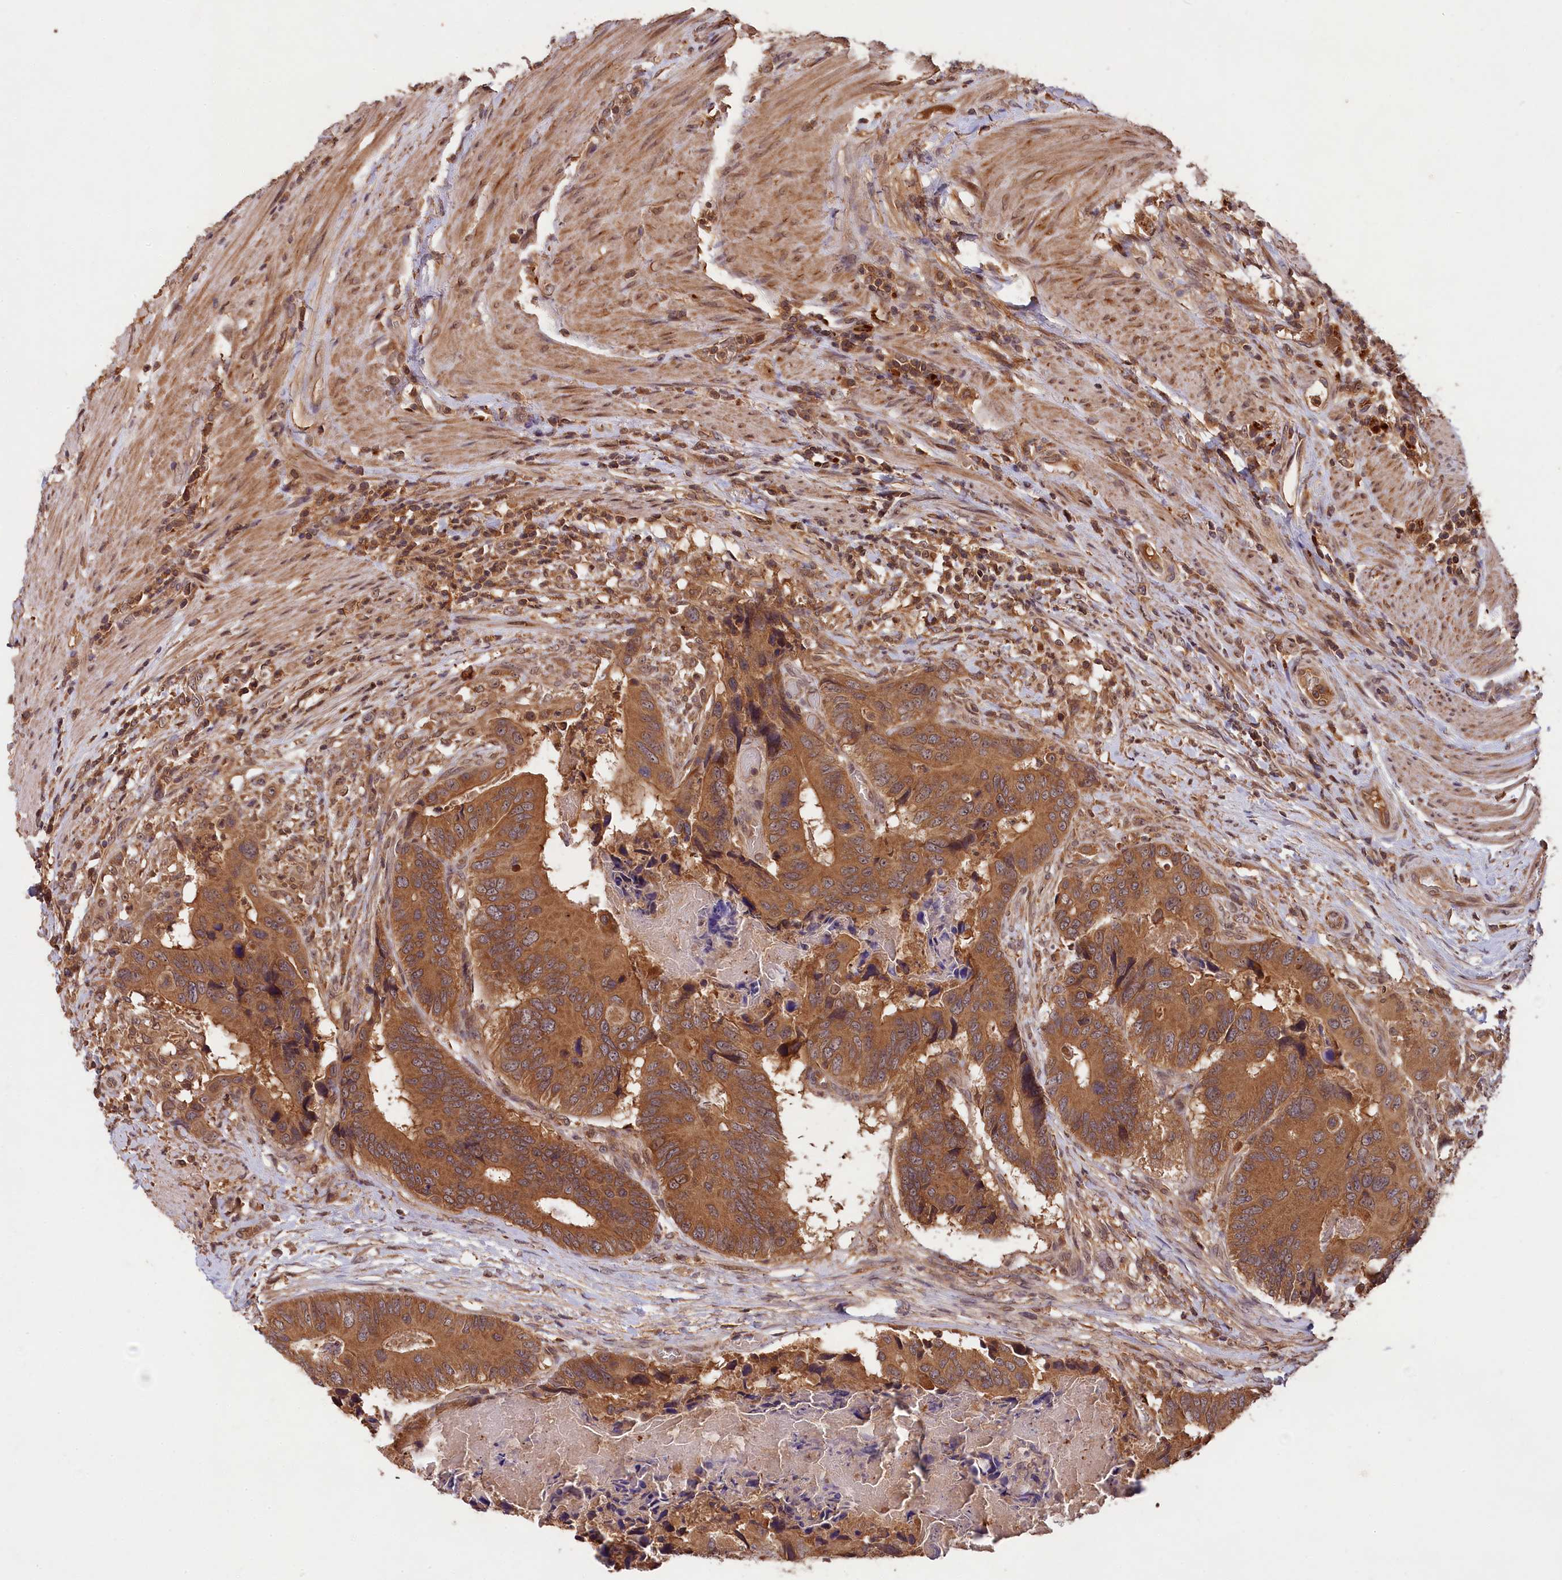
{"staining": {"intensity": "moderate", "quantity": ">75%", "location": "cytoplasmic/membranous"}, "tissue": "colorectal cancer", "cell_type": "Tumor cells", "image_type": "cancer", "snomed": [{"axis": "morphology", "description": "Adenocarcinoma, NOS"}, {"axis": "topography", "description": "Colon"}], "caption": "Immunohistochemical staining of human colorectal cancer displays medium levels of moderate cytoplasmic/membranous expression in about >75% of tumor cells.", "gene": "CHAC1", "patient": {"sex": "male", "age": 84}}